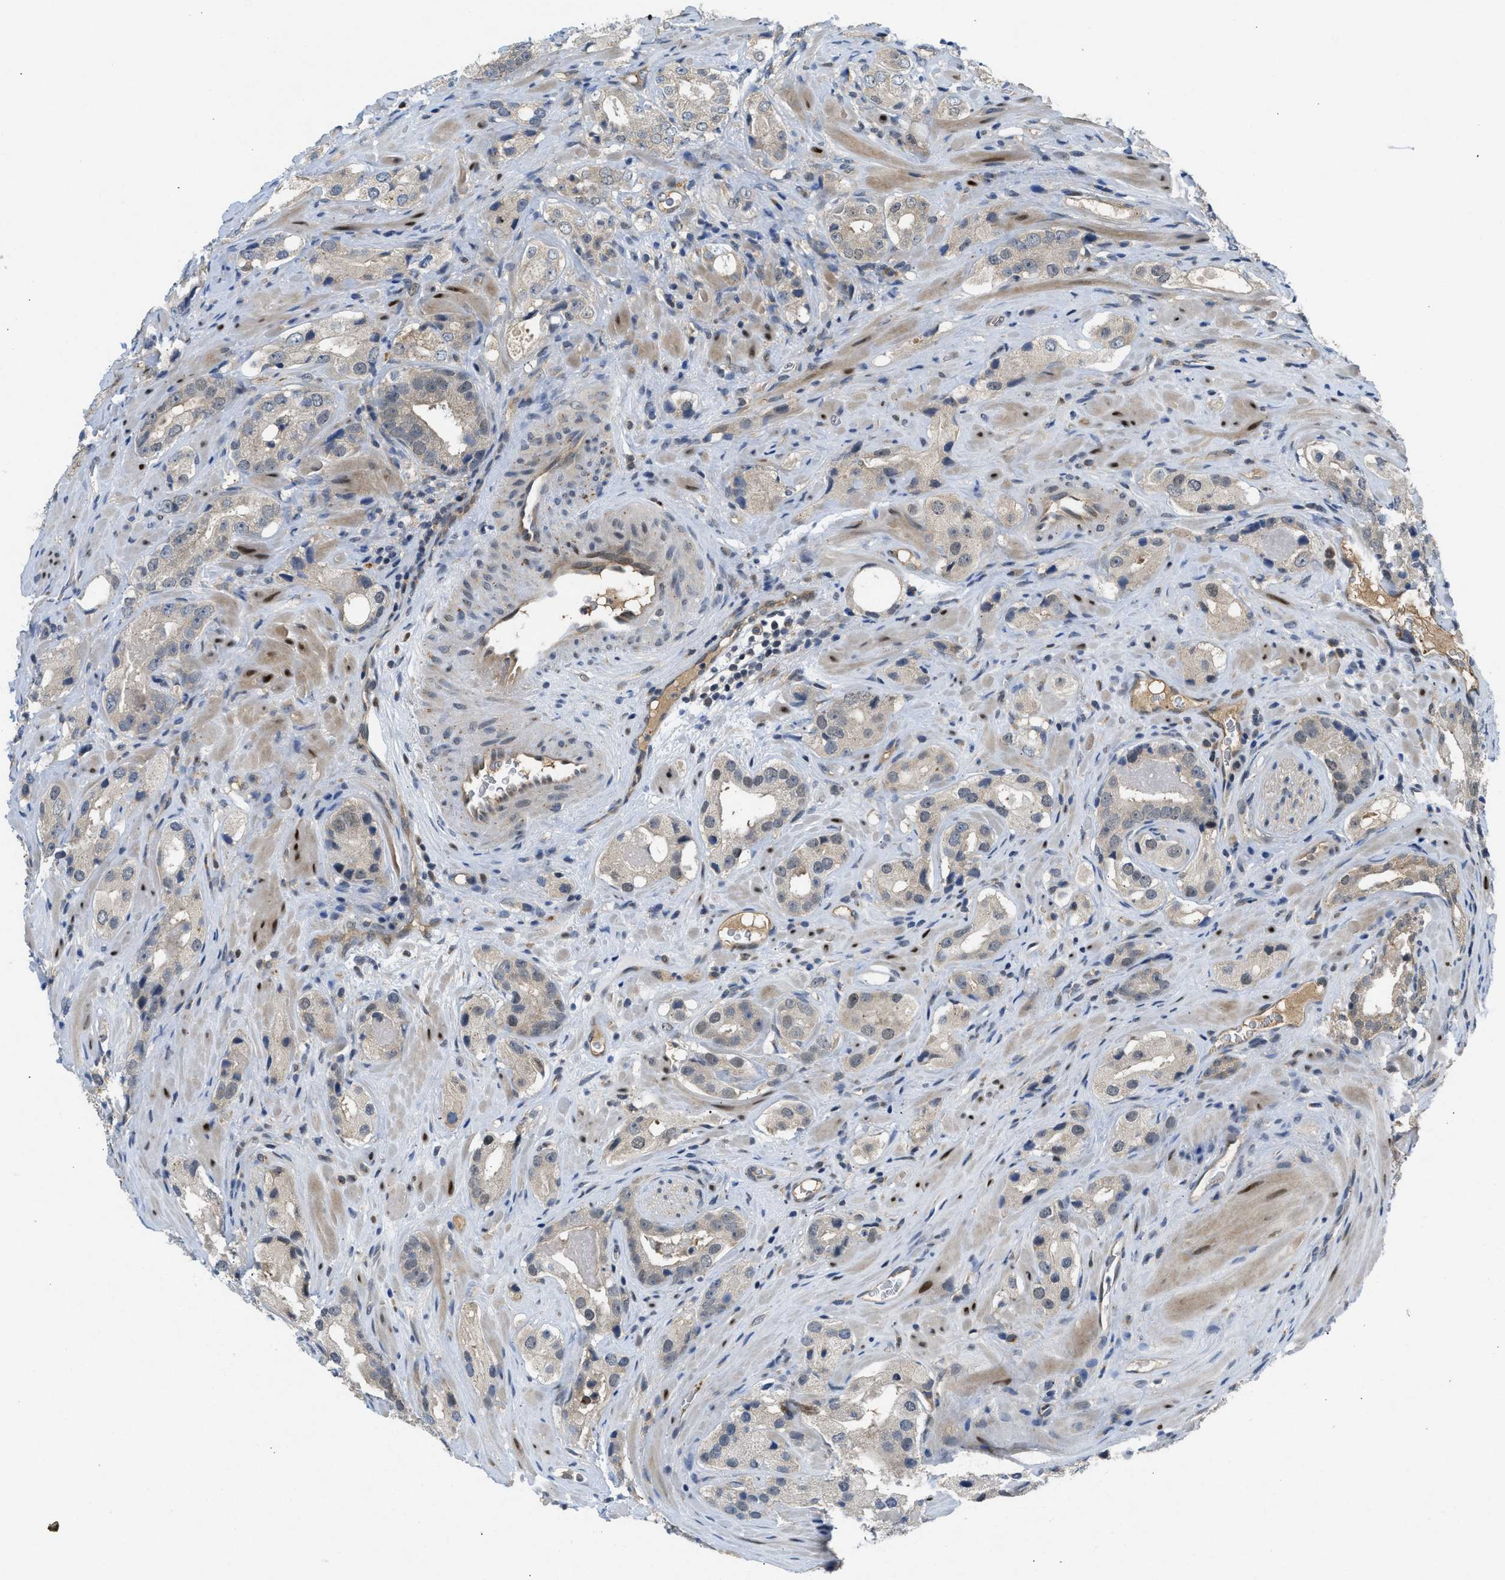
{"staining": {"intensity": "weak", "quantity": "<25%", "location": "cytoplasmic/membranous"}, "tissue": "prostate cancer", "cell_type": "Tumor cells", "image_type": "cancer", "snomed": [{"axis": "morphology", "description": "Adenocarcinoma, High grade"}, {"axis": "topography", "description": "Prostate"}], "caption": "Micrograph shows no protein expression in tumor cells of prostate high-grade adenocarcinoma tissue.", "gene": "ZNF251", "patient": {"sex": "male", "age": 63}}